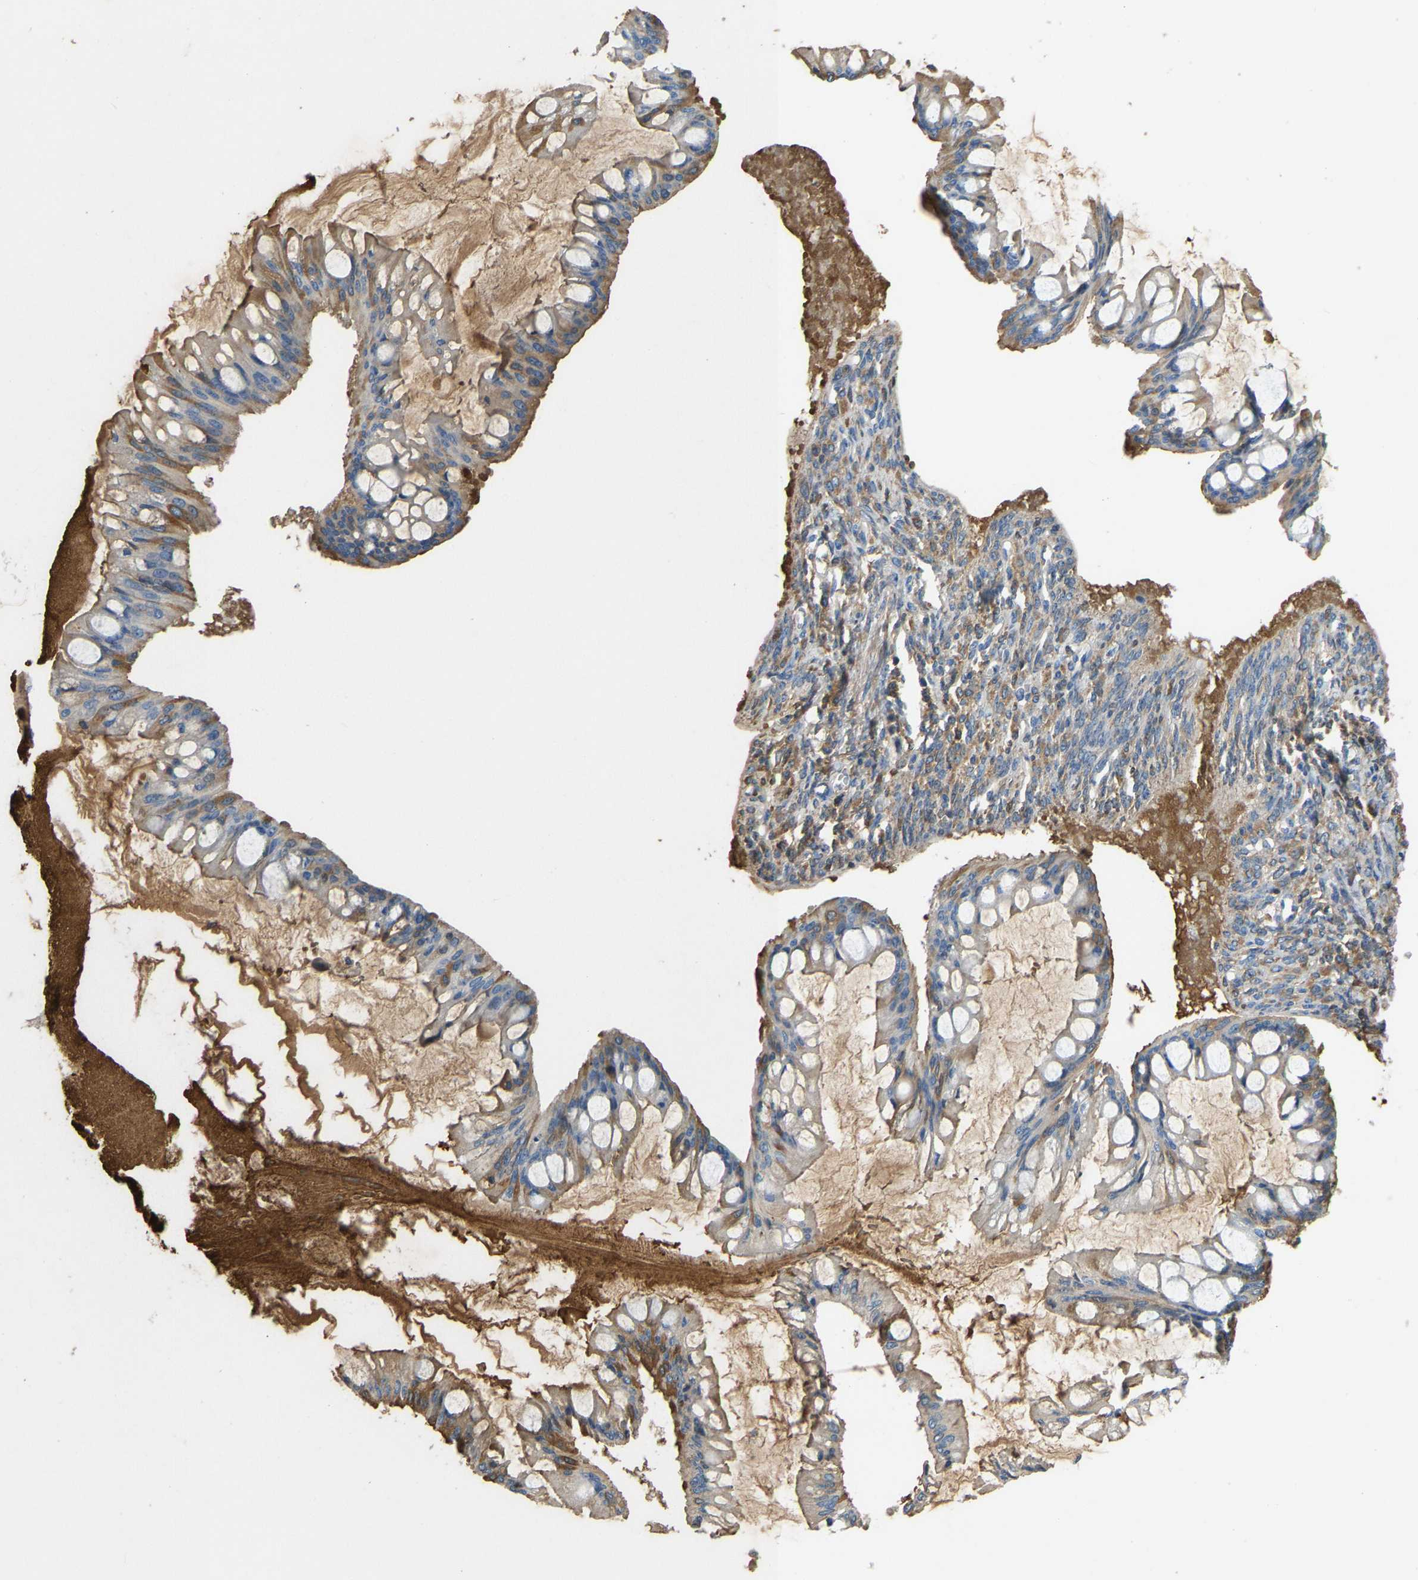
{"staining": {"intensity": "moderate", "quantity": "25%-75%", "location": "cytoplasmic/membranous"}, "tissue": "ovarian cancer", "cell_type": "Tumor cells", "image_type": "cancer", "snomed": [{"axis": "morphology", "description": "Cystadenocarcinoma, mucinous, NOS"}, {"axis": "topography", "description": "Ovary"}], "caption": "Immunohistochemistry (IHC) histopathology image of ovarian mucinous cystadenocarcinoma stained for a protein (brown), which displays medium levels of moderate cytoplasmic/membranous expression in about 25%-75% of tumor cells.", "gene": "STC1", "patient": {"sex": "female", "age": 73}}